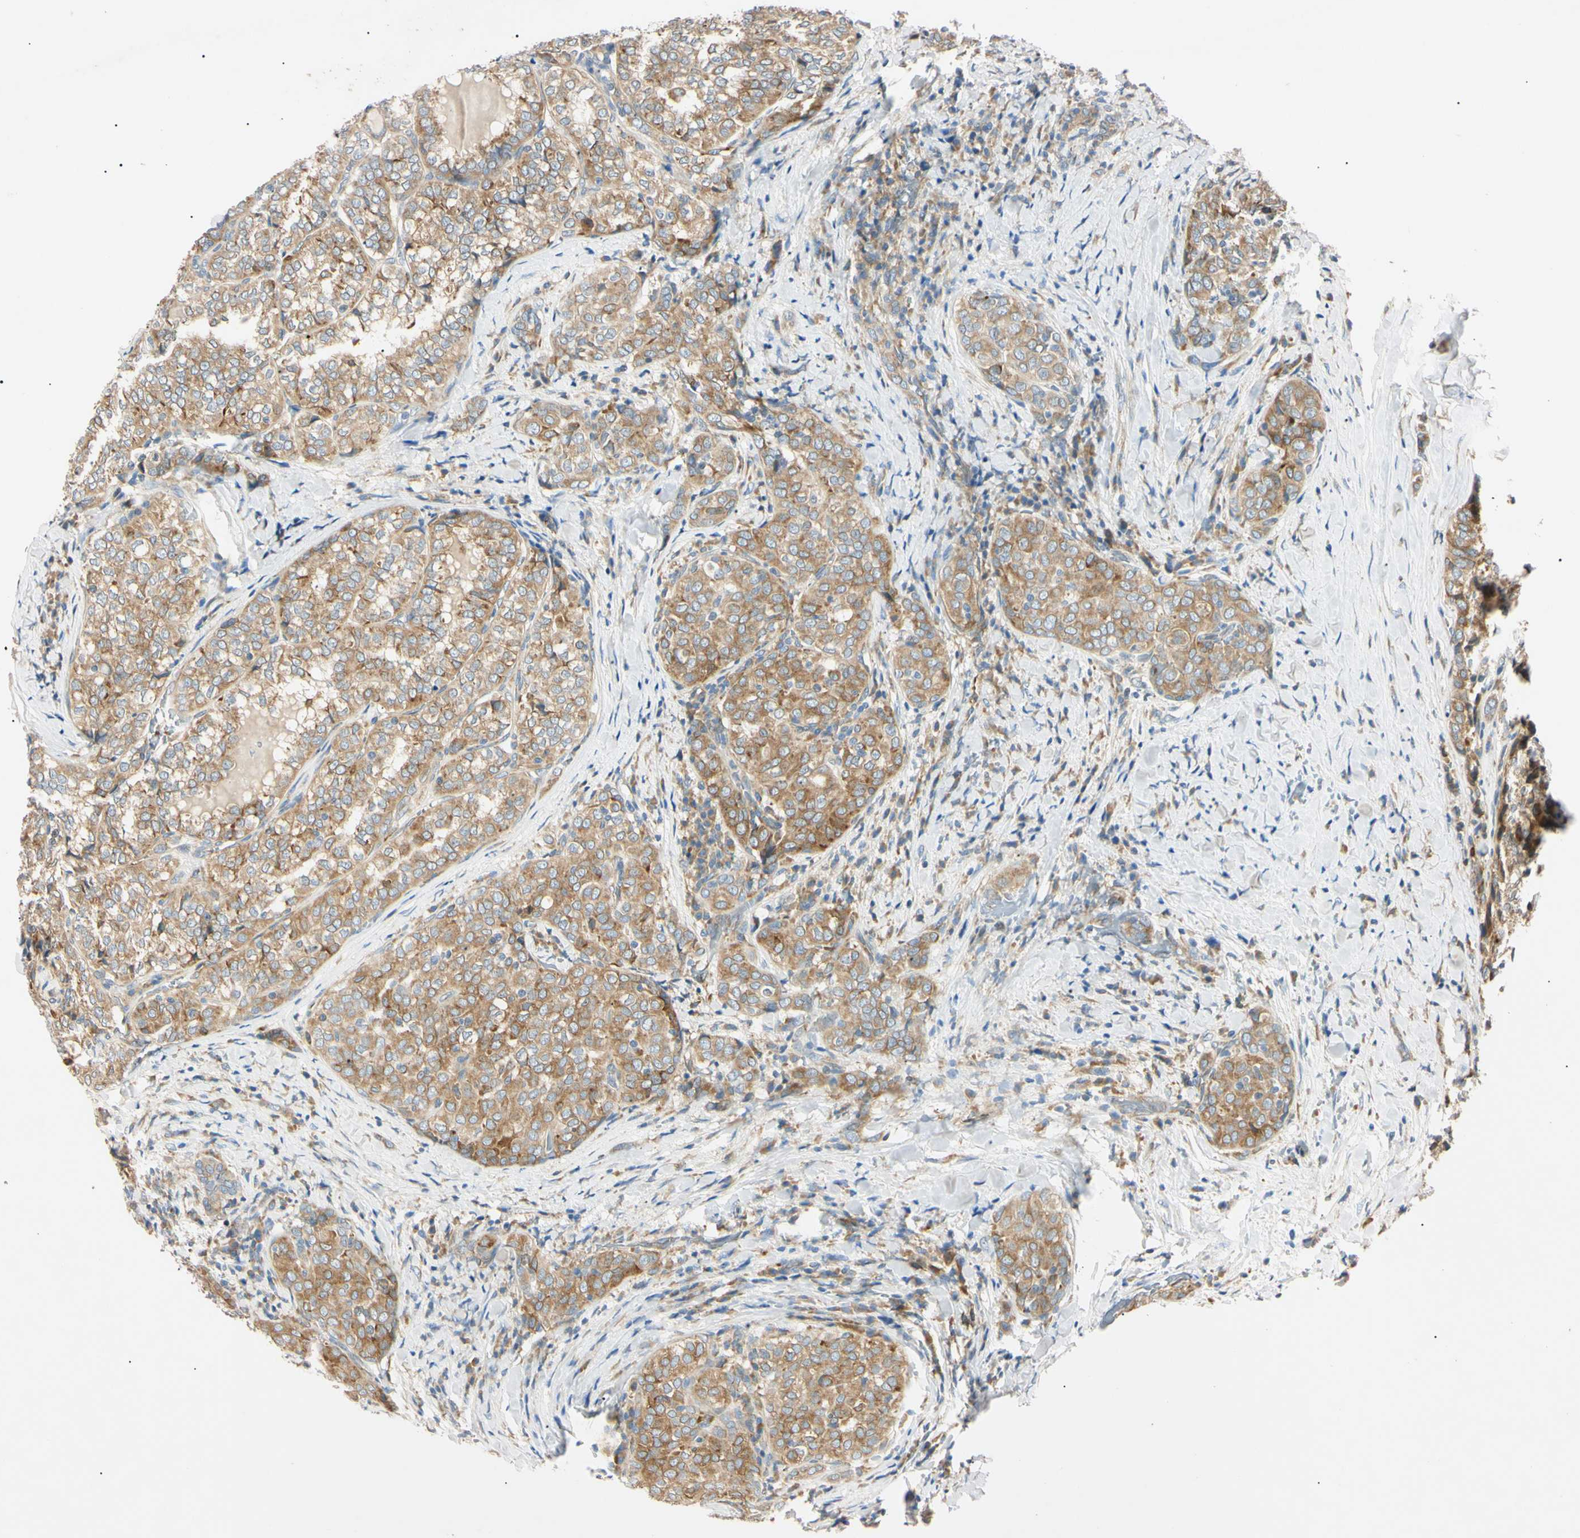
{"staining": {"intensity": "moderate", "quantity": ">75%", "location": "cytoplasmic/membranous"}, "tissue": "thyroid cancer", "cell_type": "Tumor cells", "image_type": "cancer", "snomed": [{"axis": "morphology", "description": "Normal tissue, NOS"}, {"axis": "morphology", "description": "Papillary adenocarcinoma, NOS"}, {"axis": "topography", "description": "Thyroid gland"}], "caption": "There is medium levels of moderate cytoplasmic/membranous expression in tumor cells of papillary adenocarcinoma (thyroid), as demonstrated by immunohistochemical staining (brown color).", "gene": "DNAJB12", "patient": {"sex": "female", "age": 30}}